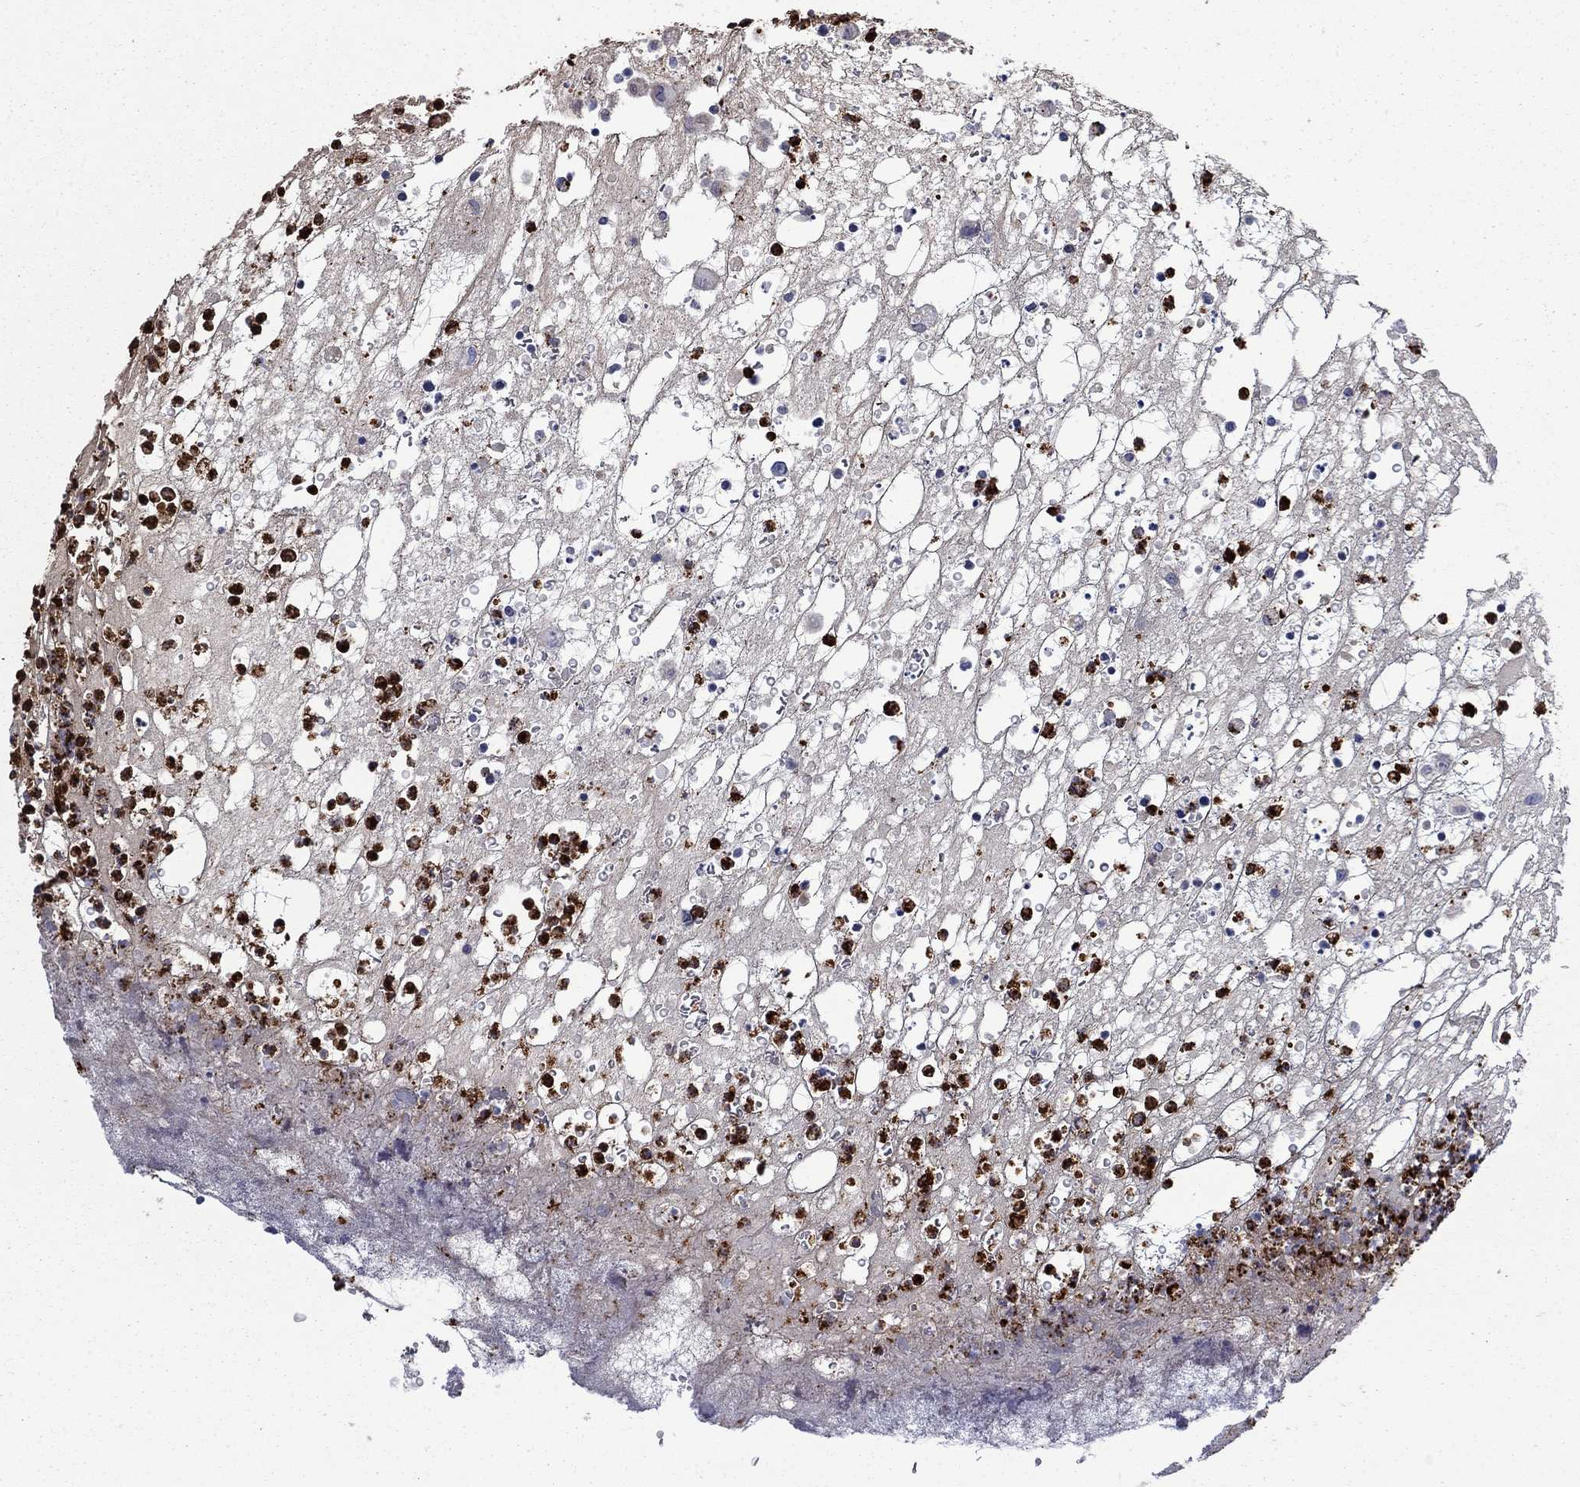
{"staining": {"intensity": "weak", "quantity": "<25%", "location": "cytoplasmic/membranous"}, "tissue": "colorectal cancer", "cell_type": "Tumor cells", "image_type": "cancer", "snomed": [{"axis": "morphology", "description": "Adenocarcinoma, NOS"}, {"axis": "topography", "description": "Colon"}], "caption": "Immunohistochemical staining of human colorectal cancer reveals no significant positivity in tumor cells. (DAB (3,3'-diaminobenzidine) immunohistochemistry with hematoxylin counter stain).", "gene": "MTRFR", "patient": {"sex": "female", "age": 75}}